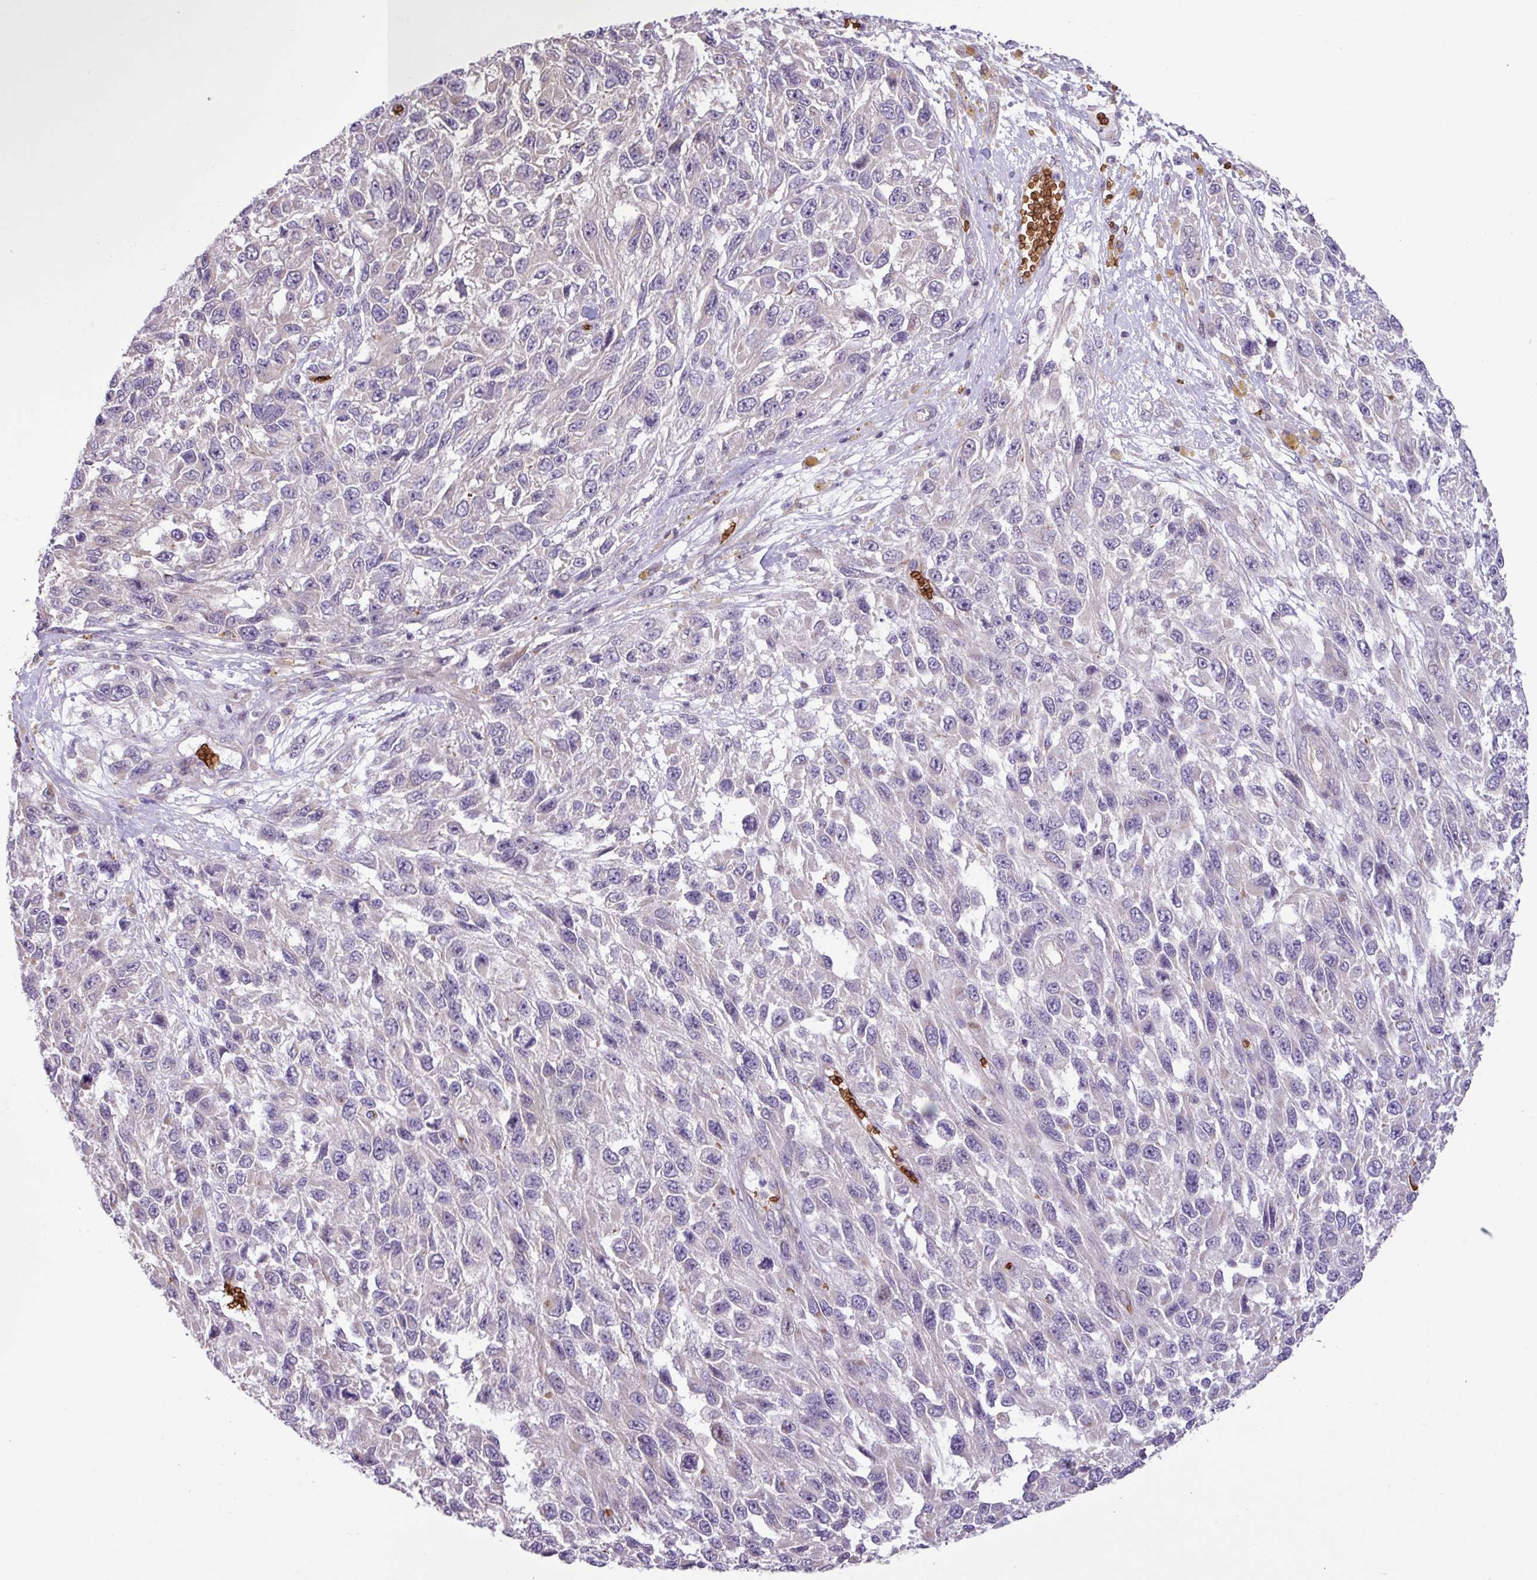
{"staining": {"intensity": "negative", "quantity": "none", "location": "none"}, "tissue": "melanoma", "cell_type": "Tumor cells", "image_type": "cancer", "snomed": [{"axis": "morphology", "description": "Malignant melanoma, NOS"}, {"axis": "topography", "description": "Skin"}], "caption": "Histopathology image shows no significant protein positivity in tumor cells of malignant melanoma.", "gene": "RAD21L1", "patient": {"sex": "female", "age": 96}}